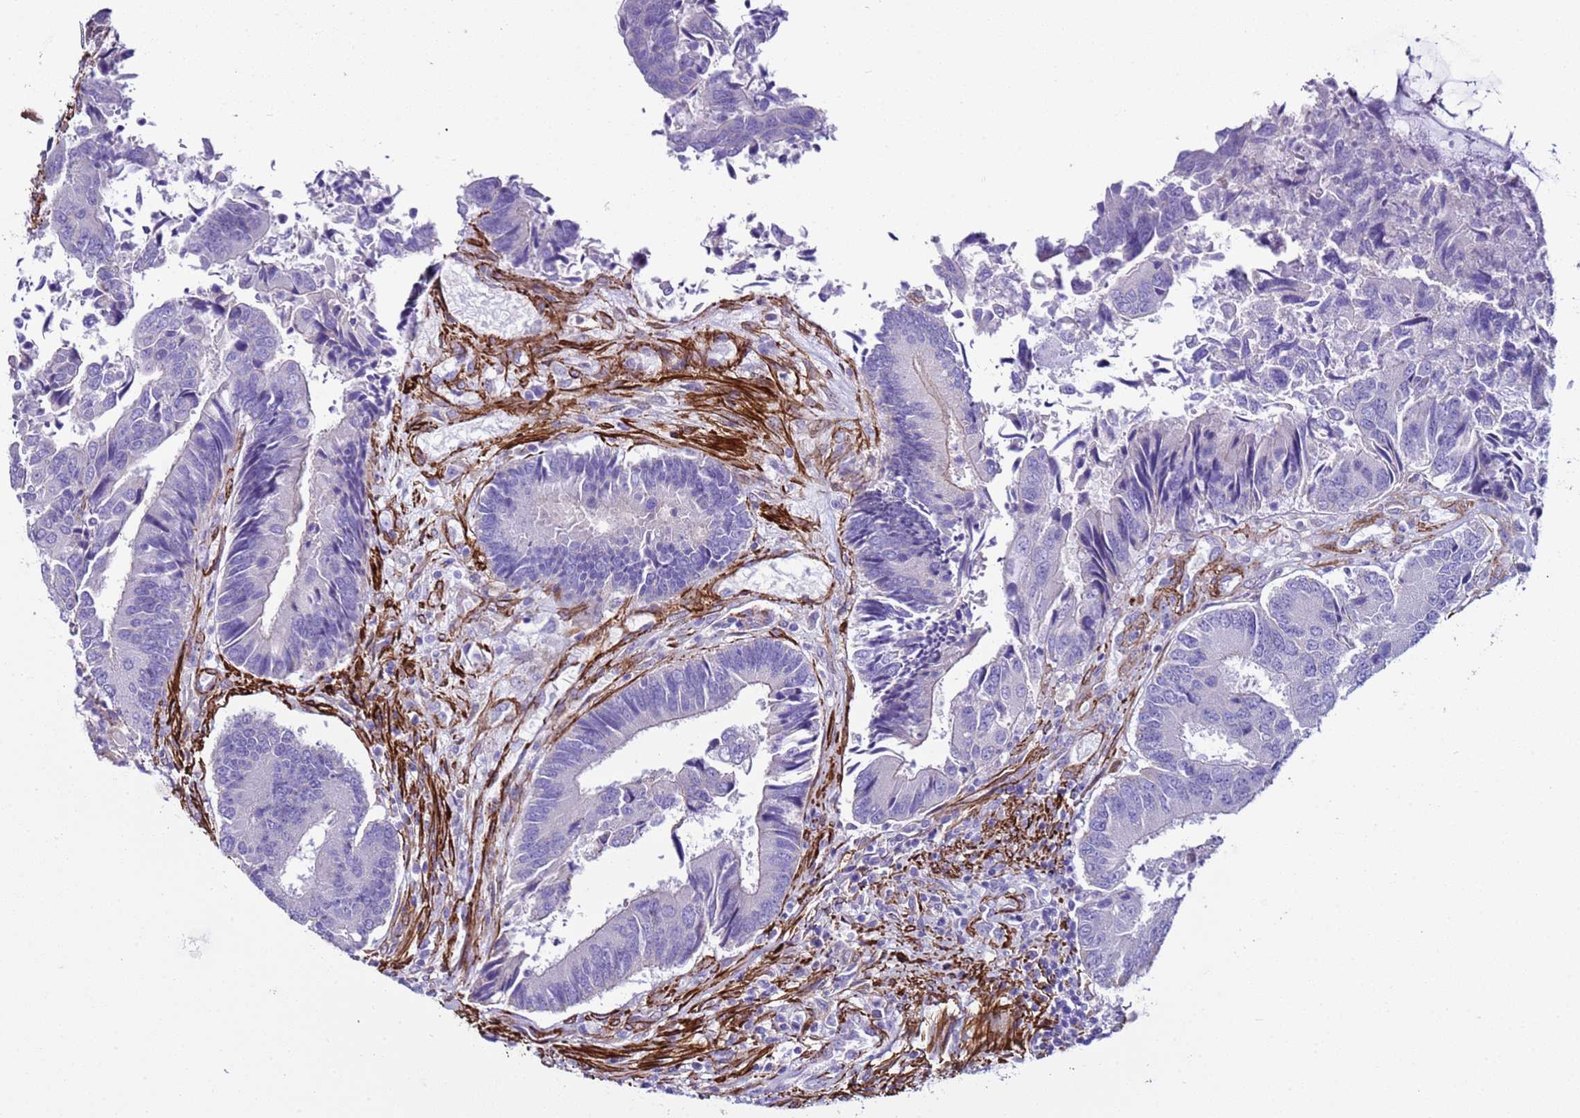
{"staining": {"intensity": "negative", "quantity": "none", "location": "none"}, "tissue": "colorectal cancer", "cell_type": "Tumor cells", "image_type": "cancer", "snomed": [{"axis": "morphology", "description": "Adenocarcinoma, NOS"}, {"axis": "topography", "description": "Colon"}], "caption": "An immunohistochemistry (IHC) micrograph of colorectal cancer (adenocarcinoma) is shown. There is no staining in tumor cells of colorectal cancer (adenocarcinoma). (Immunohistochemistry, brightfield microscopy, high magnification).", "gene": "RABL2B", "patient": {"sex": "female", "age": 67}}